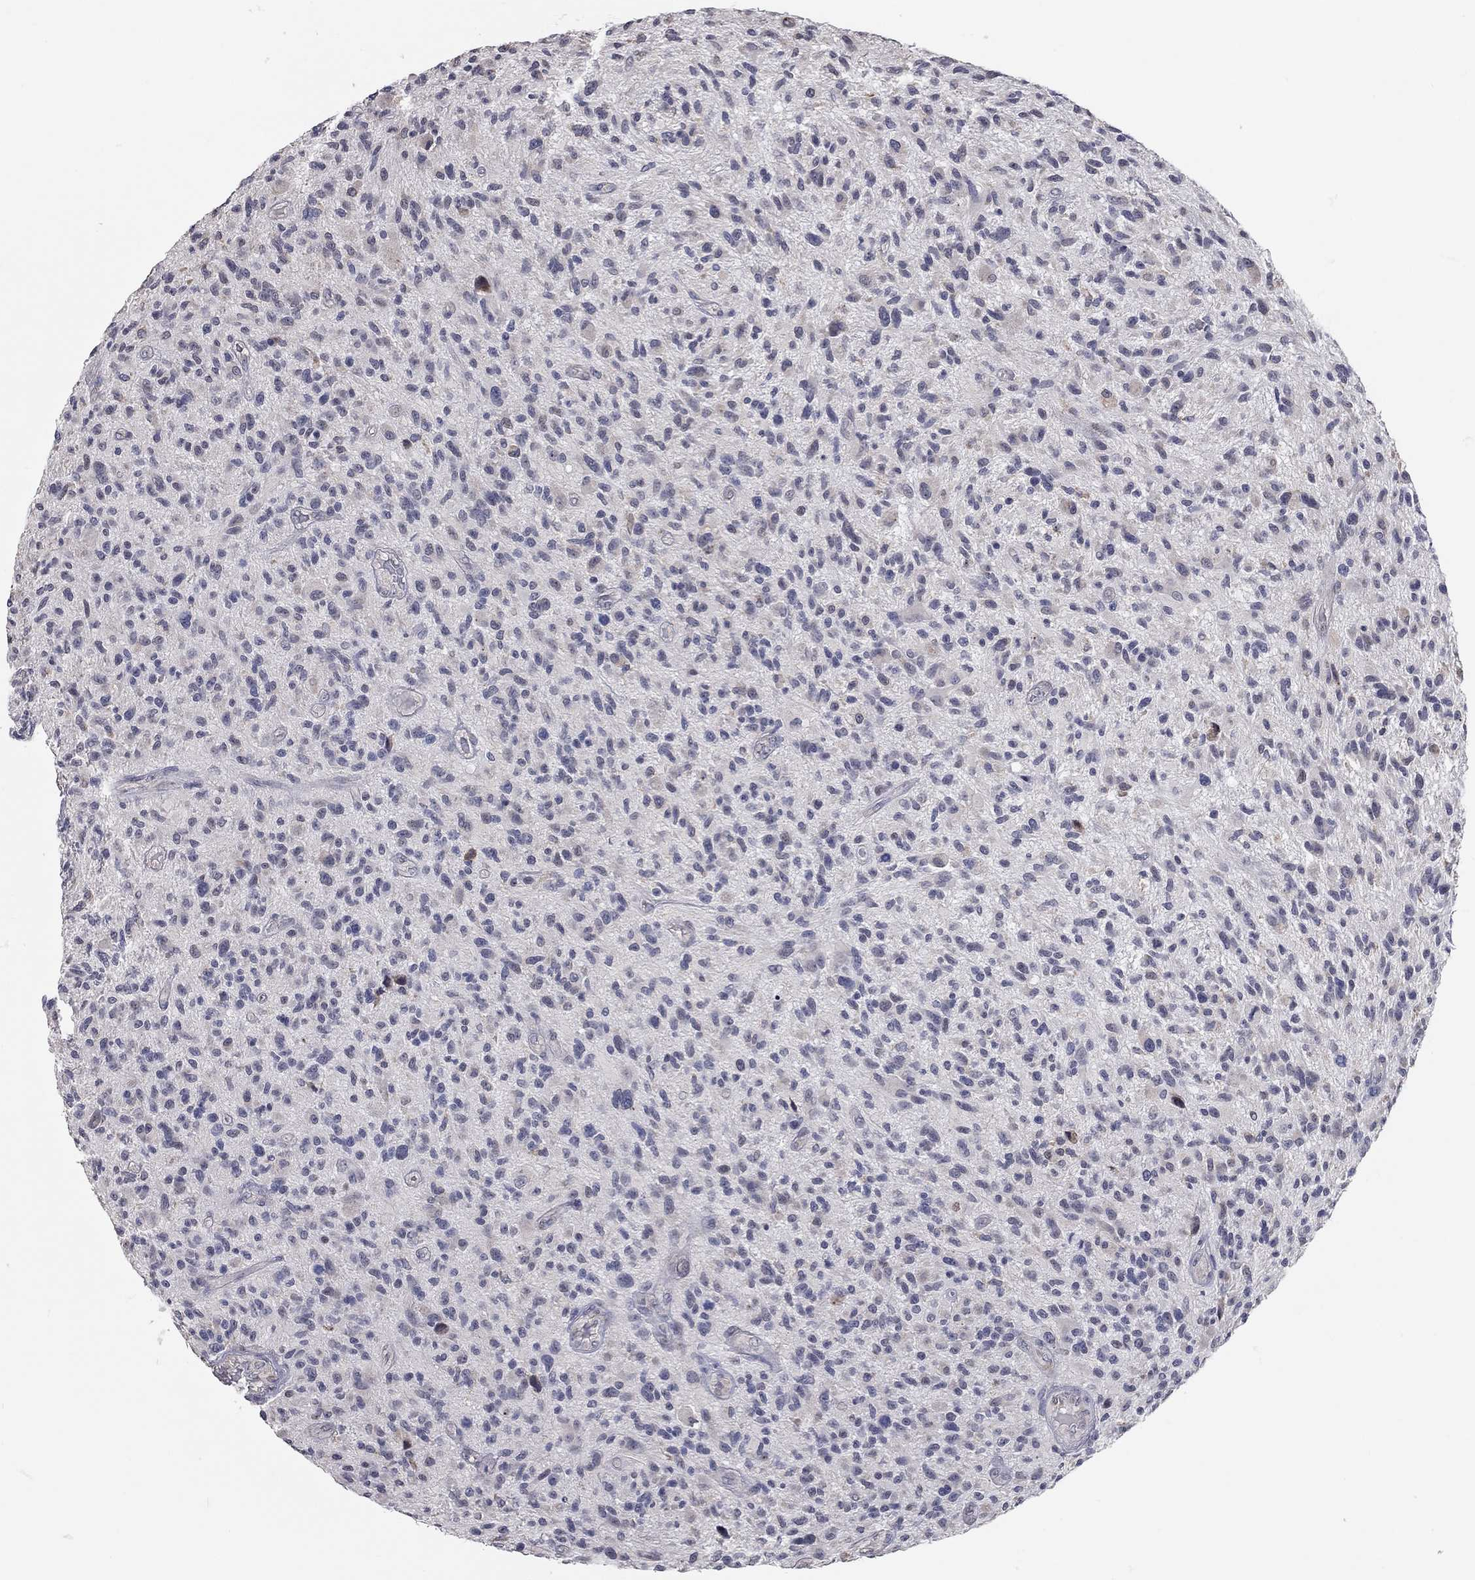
{"staining": {"intensity": "negative", "quantity": "none", "location": "none"}, "tissue": "glioma", "cell_type": "Tumor cells", "image_type": "cancer", "snomed": [{"axis": "morphology", "description": "Glioma, malignant, High grade"}, {"axis": "topography", "description": "Brain"}], "caption": "Glioma stained for a protein using immunohistochemistry demonstrates no staining tumor cells.", "gene": "XAGE2", "patient": {"sex": "male", "age": 47}}